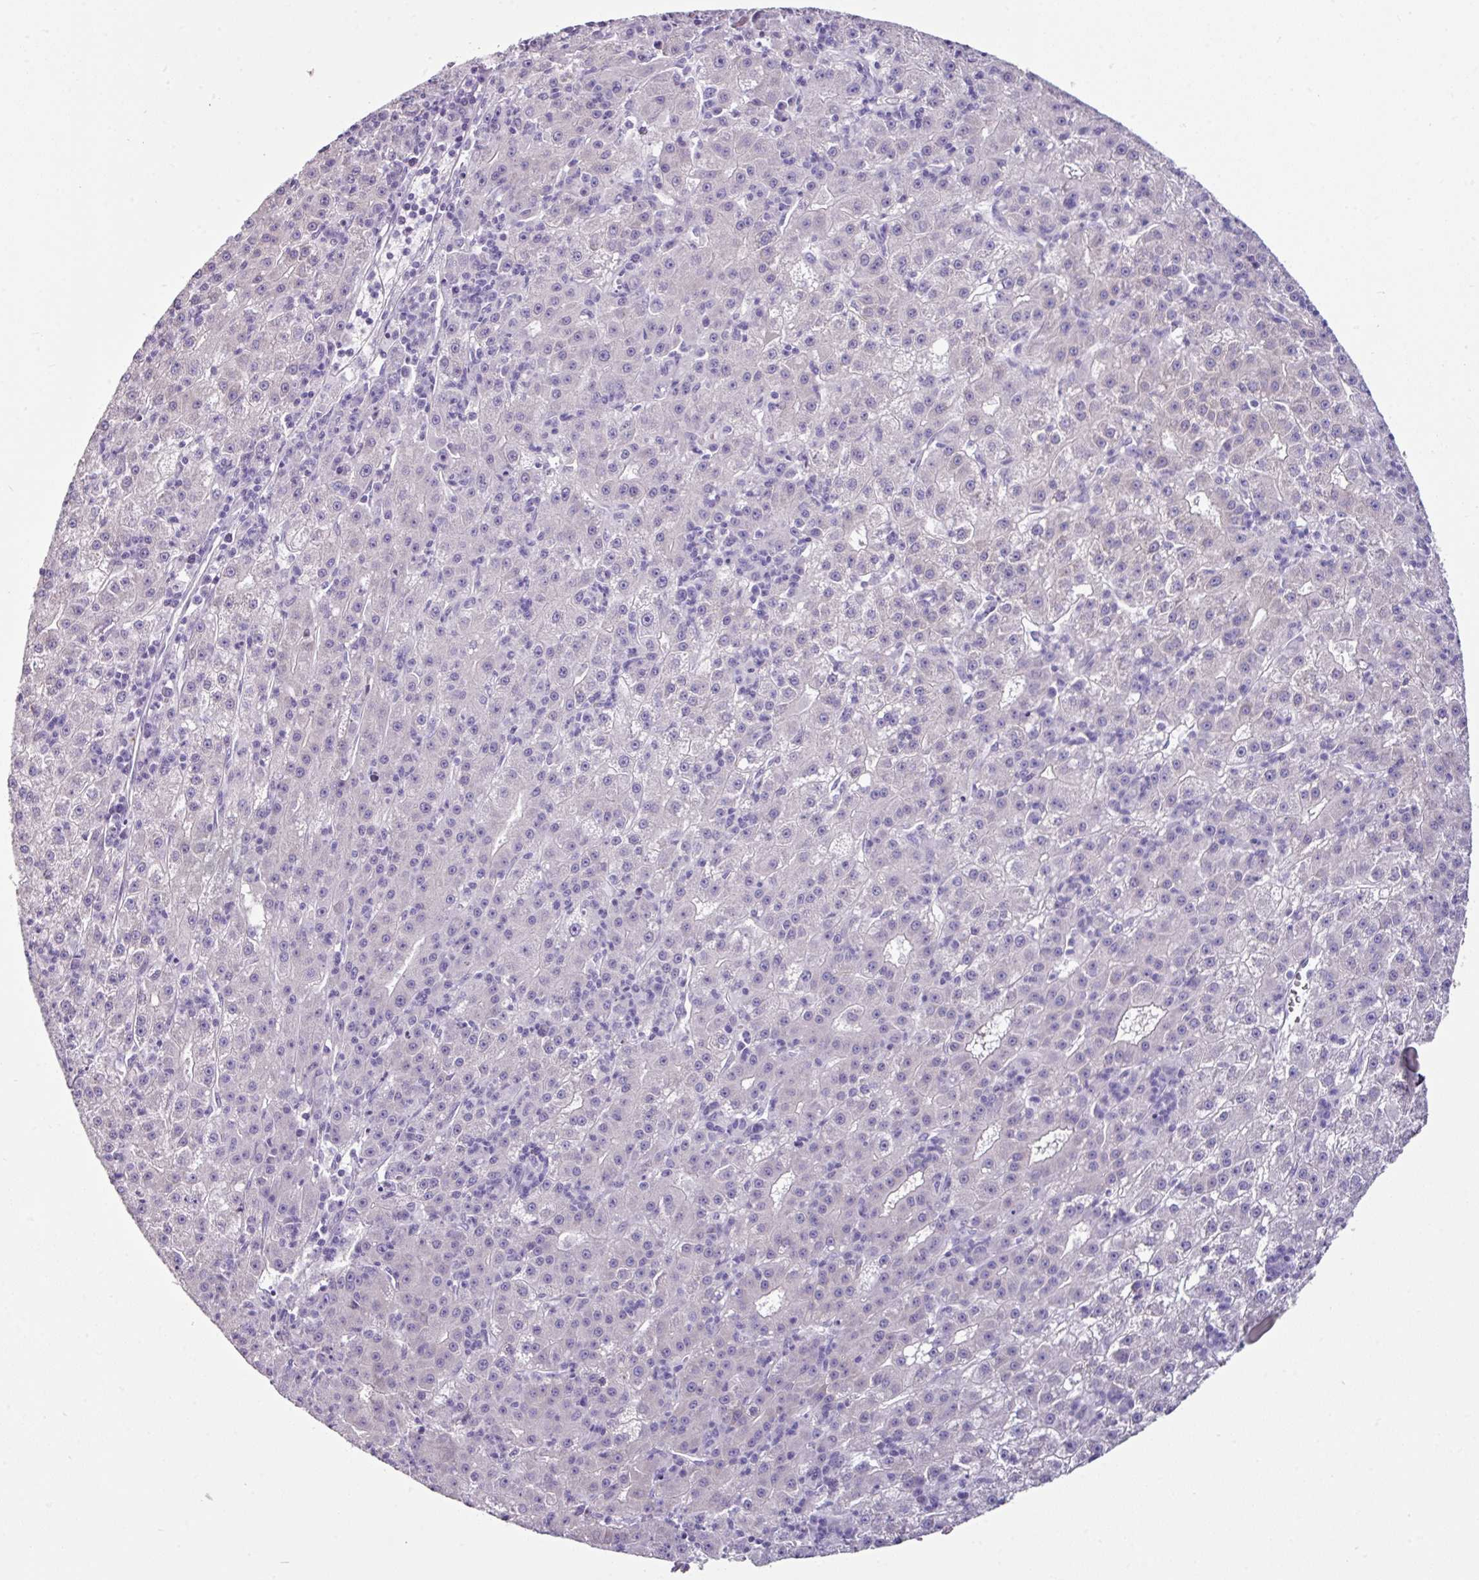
{"staining": {"intensity": "negative", "quantity": "none", "location": "none"}, "tissue": "liver cancer", "cell_type": "Tumor cells", "image_type": "cancer", "snomed": [{"axis": "morphology", "description": "Carcinoma, Hepatocellular, NOS"}, {"axis": "topography", "description": "Liver"}], "caption": "Immunohistochemical staining of human liver cancer exhibits no significant positivity in tumor cells. Brightfield microscopy of IHC stained with DAB (3,3'-diaminobenzidine) (brown) and hematoxylin (blue), captured at high magnification.", "gene": "GLP2R", "patient": {"sex": "male", "age": 76}}